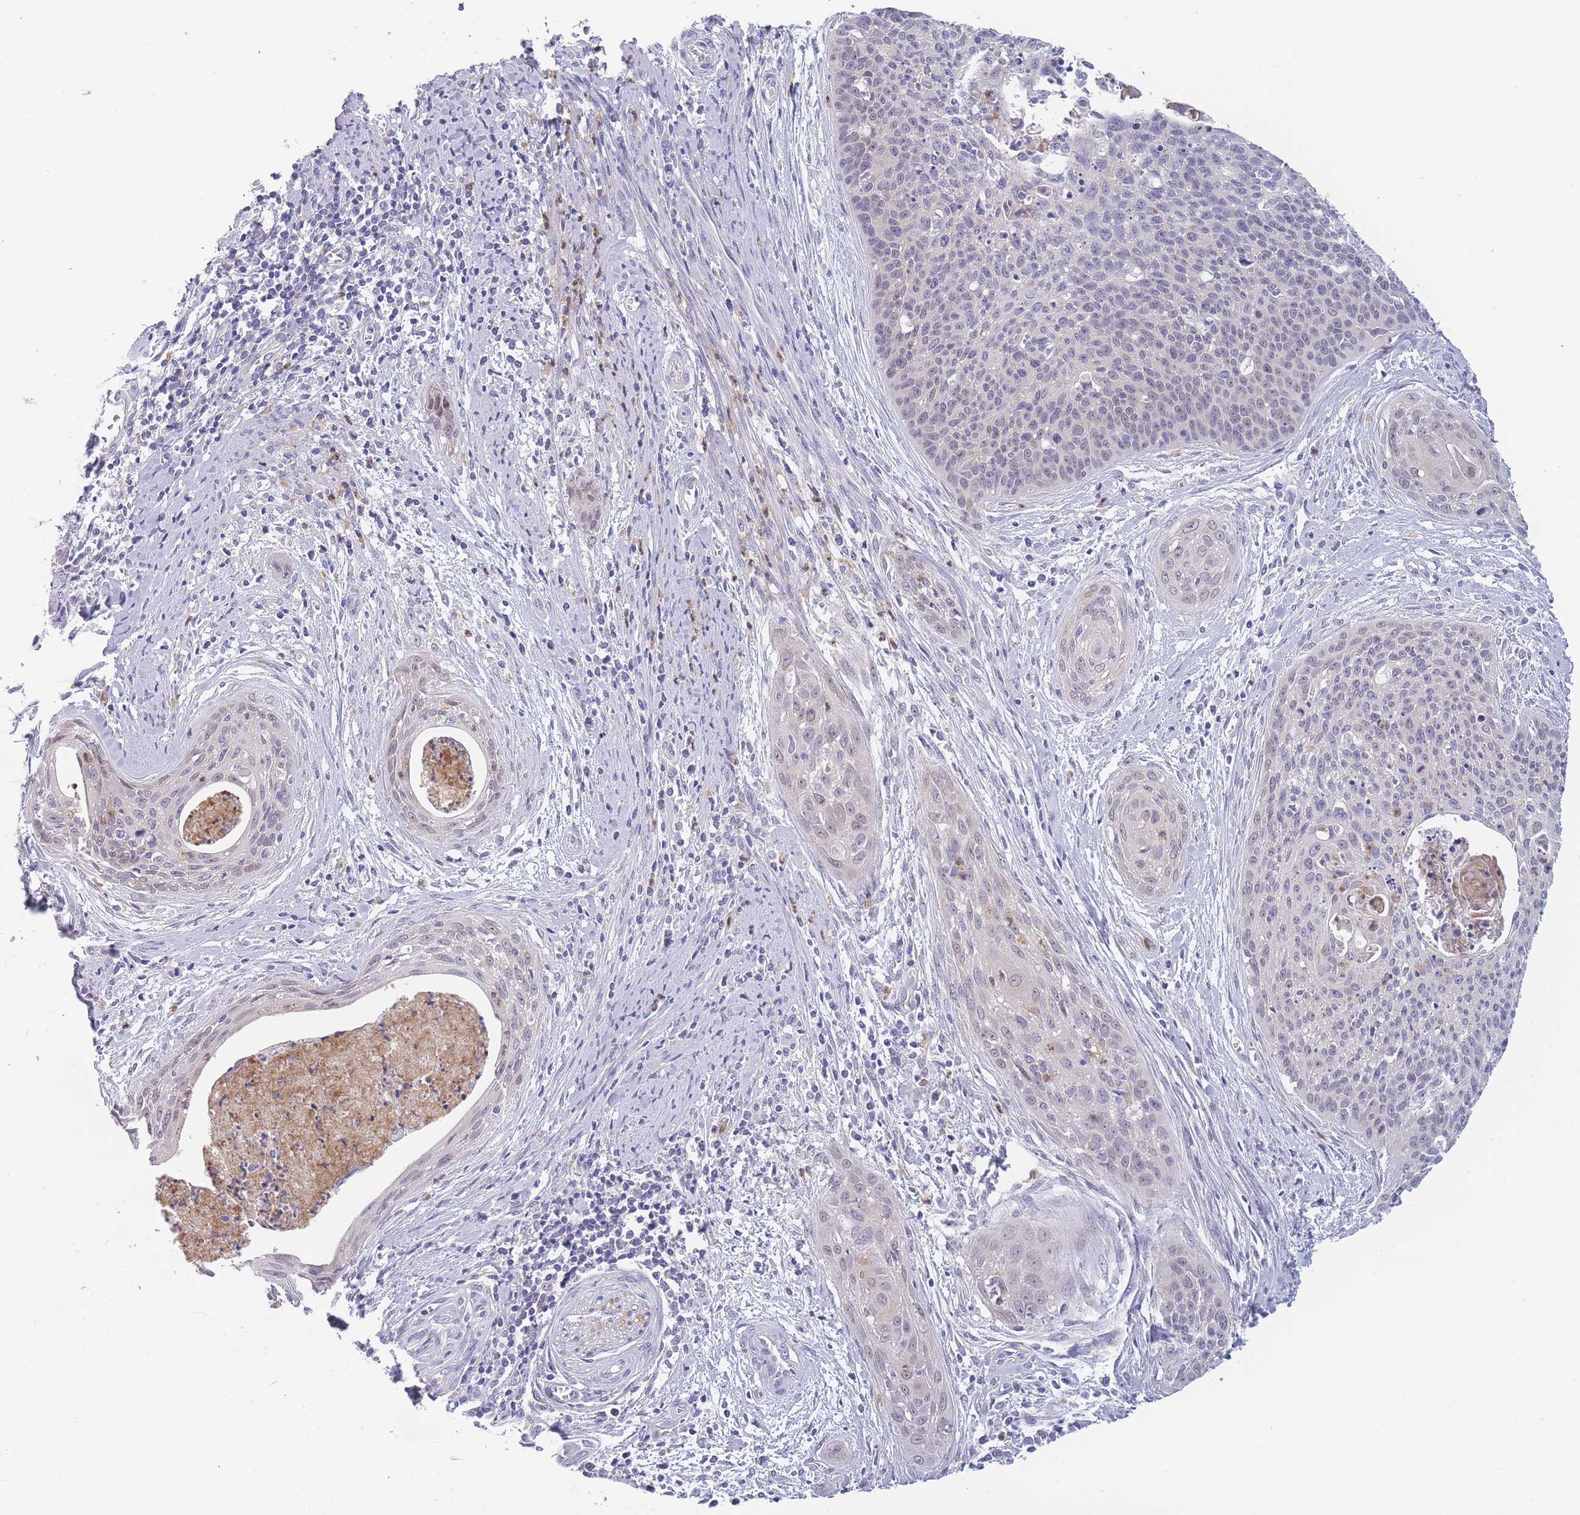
{"staining": {"intensity": "negative", "quantity": "none", "location": "none"}, "tissue": "cervical cancer", "cell_type": "Tumor cells", "image_type": "cancer", "snomed": [{"axis": "morphology", "description": "Squamous cell carcinoma, NOS"}, {"axis": "topography", "description": "Cervix"}], "caption": "DAB (3,3'-diaminobenzidine) immunohistochemical staining of human cervical cancer (squamous cell carcinoma) demonstrates no significant expression in tumor cells. Brightfield microscopy of immunohistochemistry (IHC) stained with DAB (3,3'-diaminobenzidine) (brown) and hematoxylin (blue), captured at high magnification.", "gene": "NDUFAF6", "patient": {"sex": "female", "age": 55}}